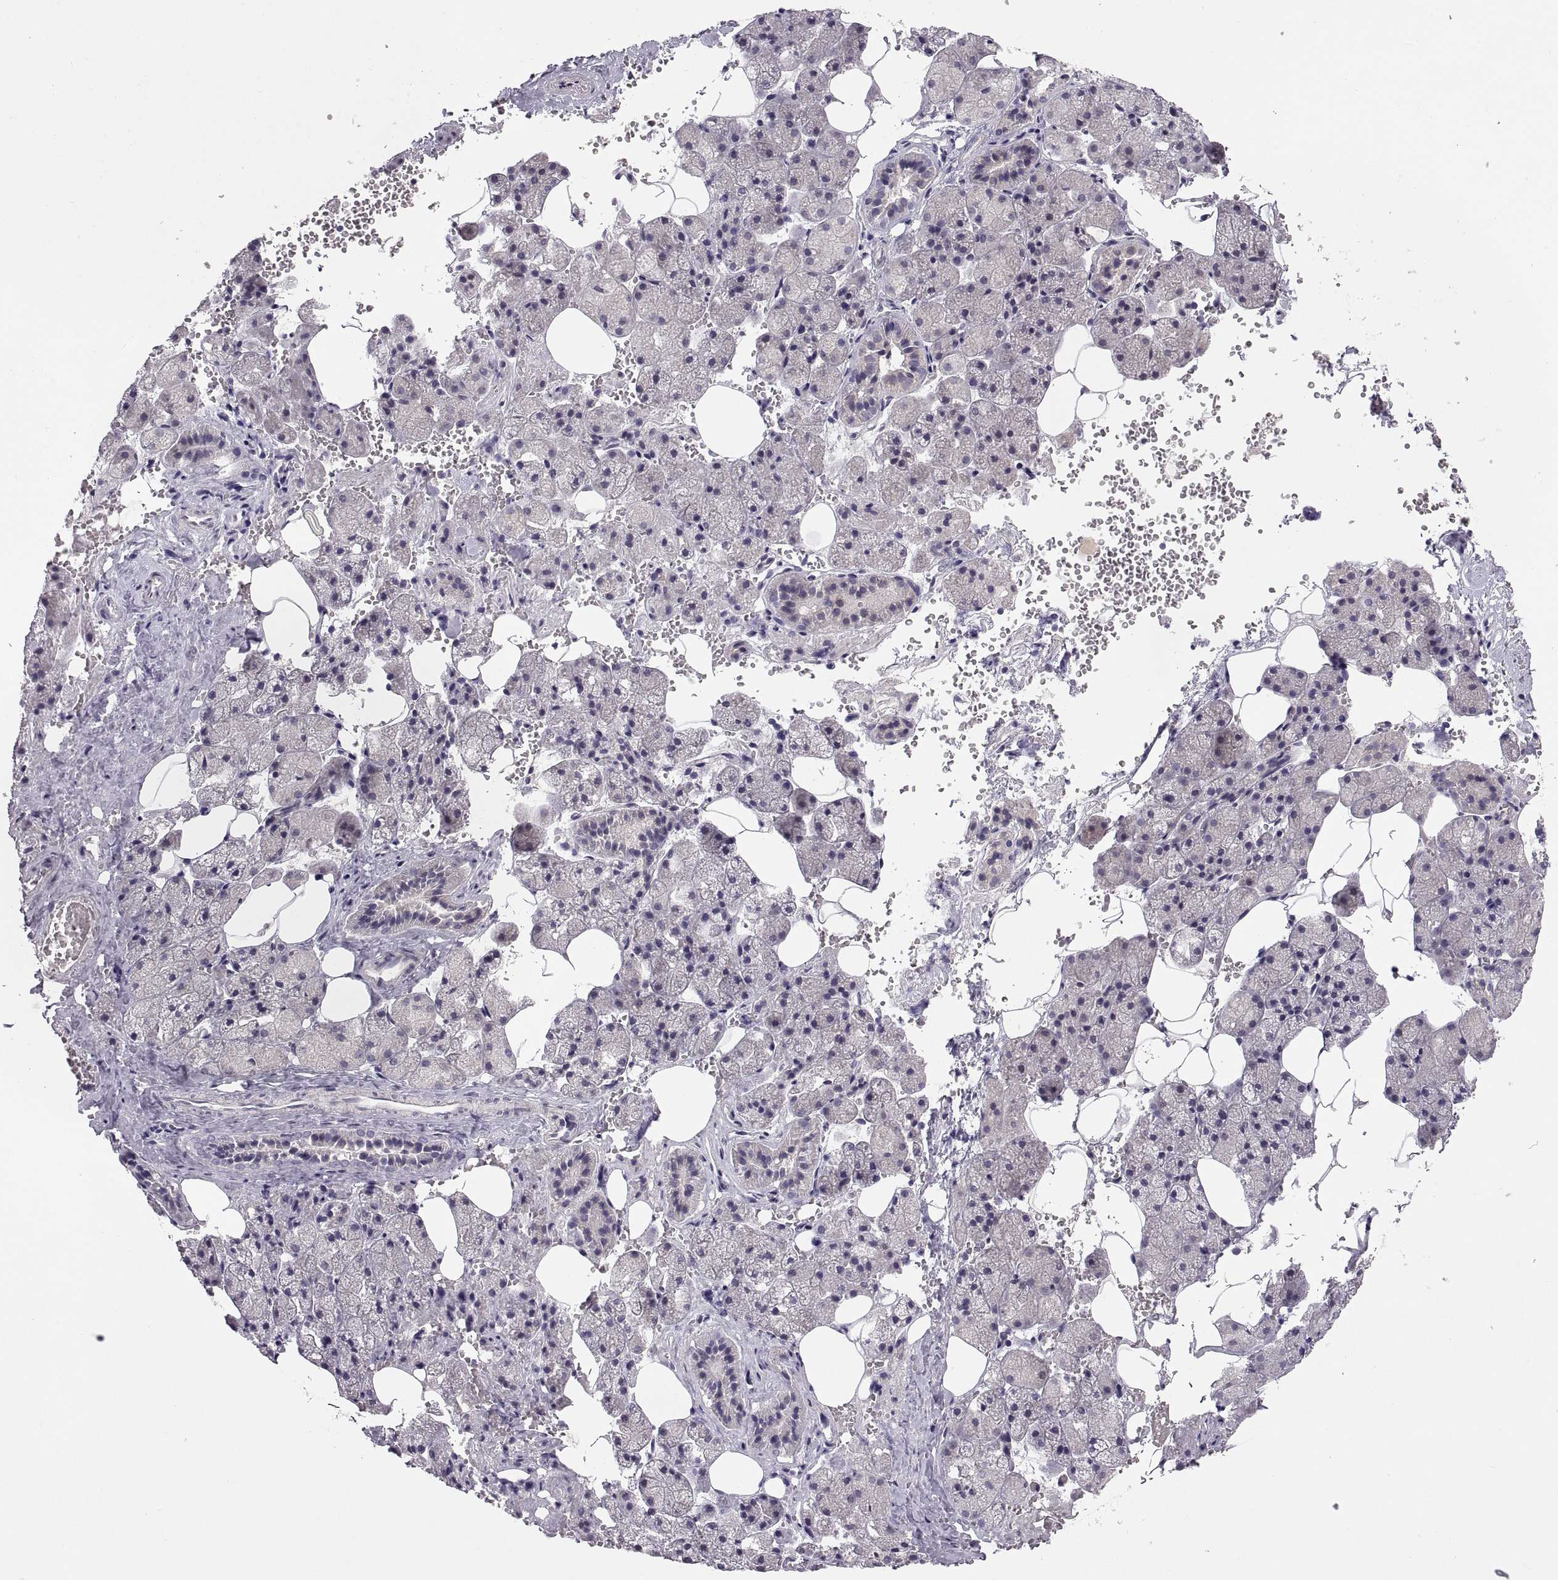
{"staining": {"intensity": "negative", "quantity": "none", "location": "none"}, "tissue": "salivary gland", "cell_type": "Glandular cells", "image_type": "normal", "snomed": [{"axis": "morphology", "description": "Normal tissue, NOS"}, {"axis": "topography", "description": "Salivary gland"}], "caption": "Immunohistochemistry of normal salivary gland shows no expression in glandular cells. (Brightfield microscopy of DAB IHC at high magnification).", "gene": "HMGCR", "patient": {"sex": "male", "age": 38}}